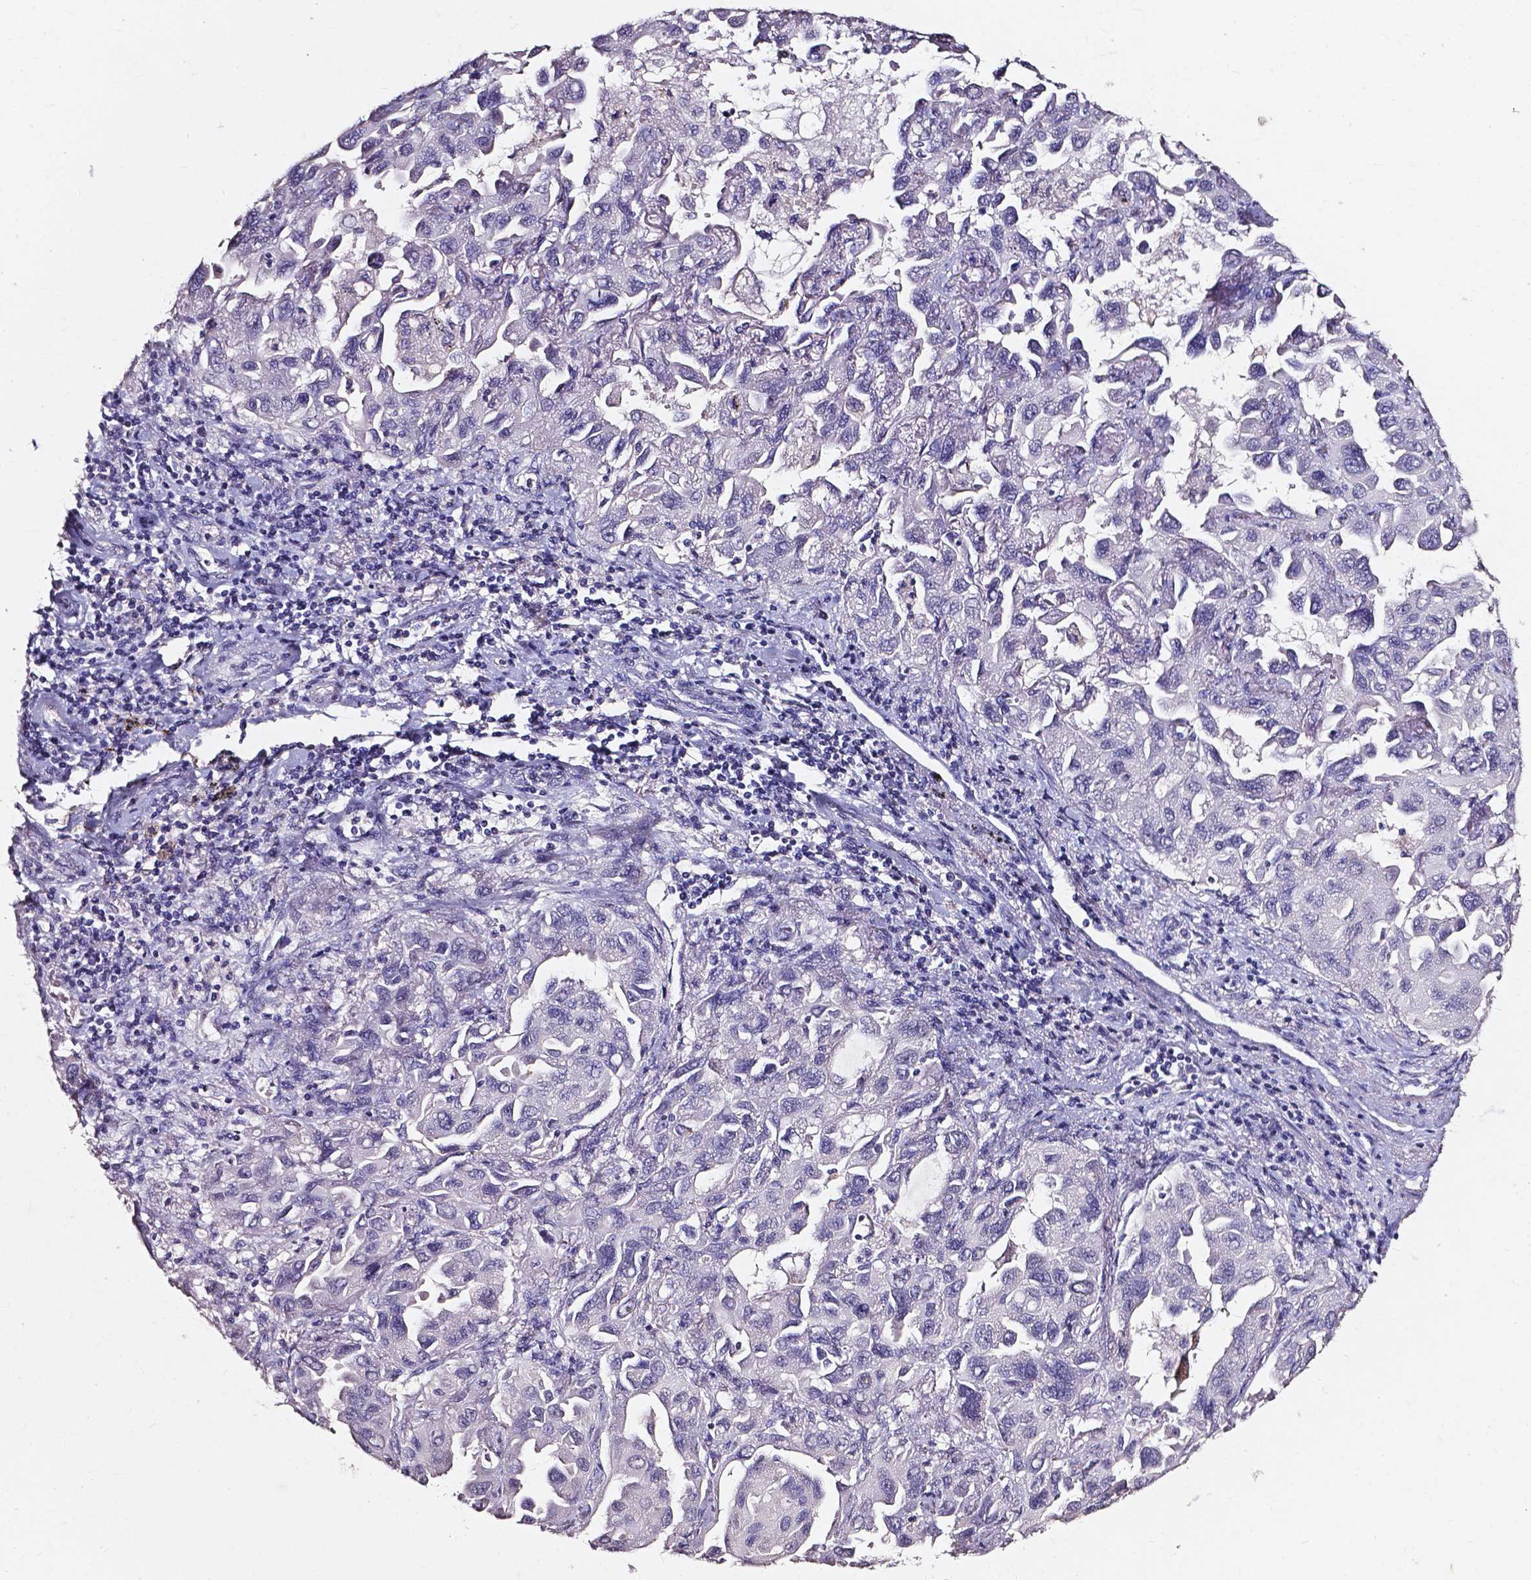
{"staining": {"intensity": "negative", "quantity": "none", "location": "none"}, "tissue": "lung cancer", "cell_type": "Tumor cells", "image_type": "cancer", "snomed": [{"axis": "morphology", "description": "Adenocarcinoma, NOS"}, {"axis": "topography", "description": "Lung"}], "caption": "Immunohistochemistry (IHC) of human lung cancer (adenocarcinoma) displays no positivity in tumor cells.", "gene": "AKR1B10", "patient": {"sex": "male", "age": 64}}